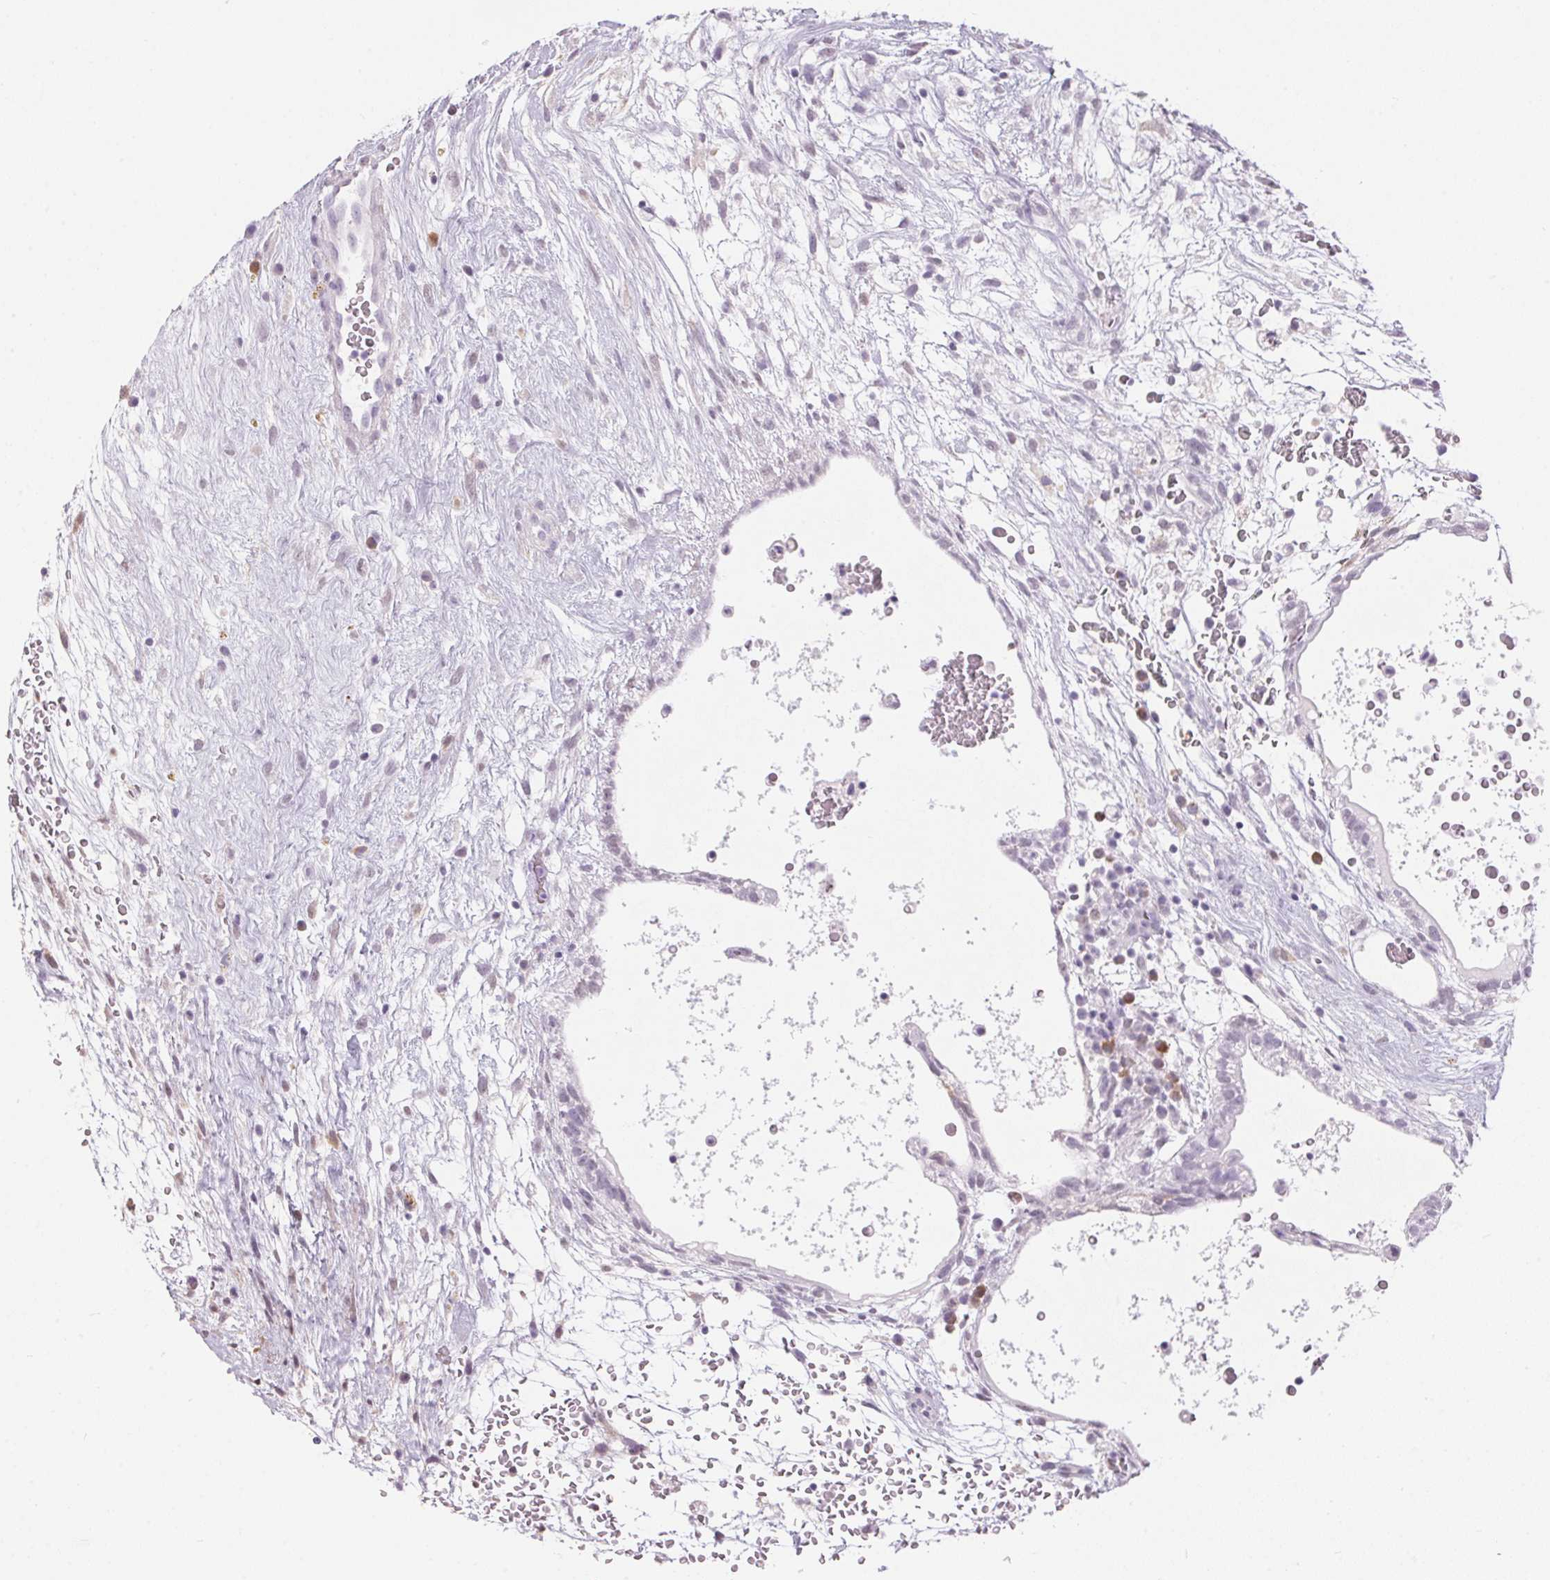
{"staining": {"intensity": "negative", "quantity": "none", "location": "none"}, "tissue": "testis cancer", "cell_type": "Tumor cells", "image_type": "cancer", "snomed": [{"axis": "morphology", "description": "Normal tissue, NOS"}, {"axis": "morphology", "description": "Carcinoma, Embryonal, NOS"}, {"axis": "topography", "description": "Testis"}], "caption": "Immunohistochemical staining of human testis cancer (embryonal carcinoma) displays no significant positivity in tumor cells.", "gene": "CADPS", "patient": {"sex": "male", "age": 32}}